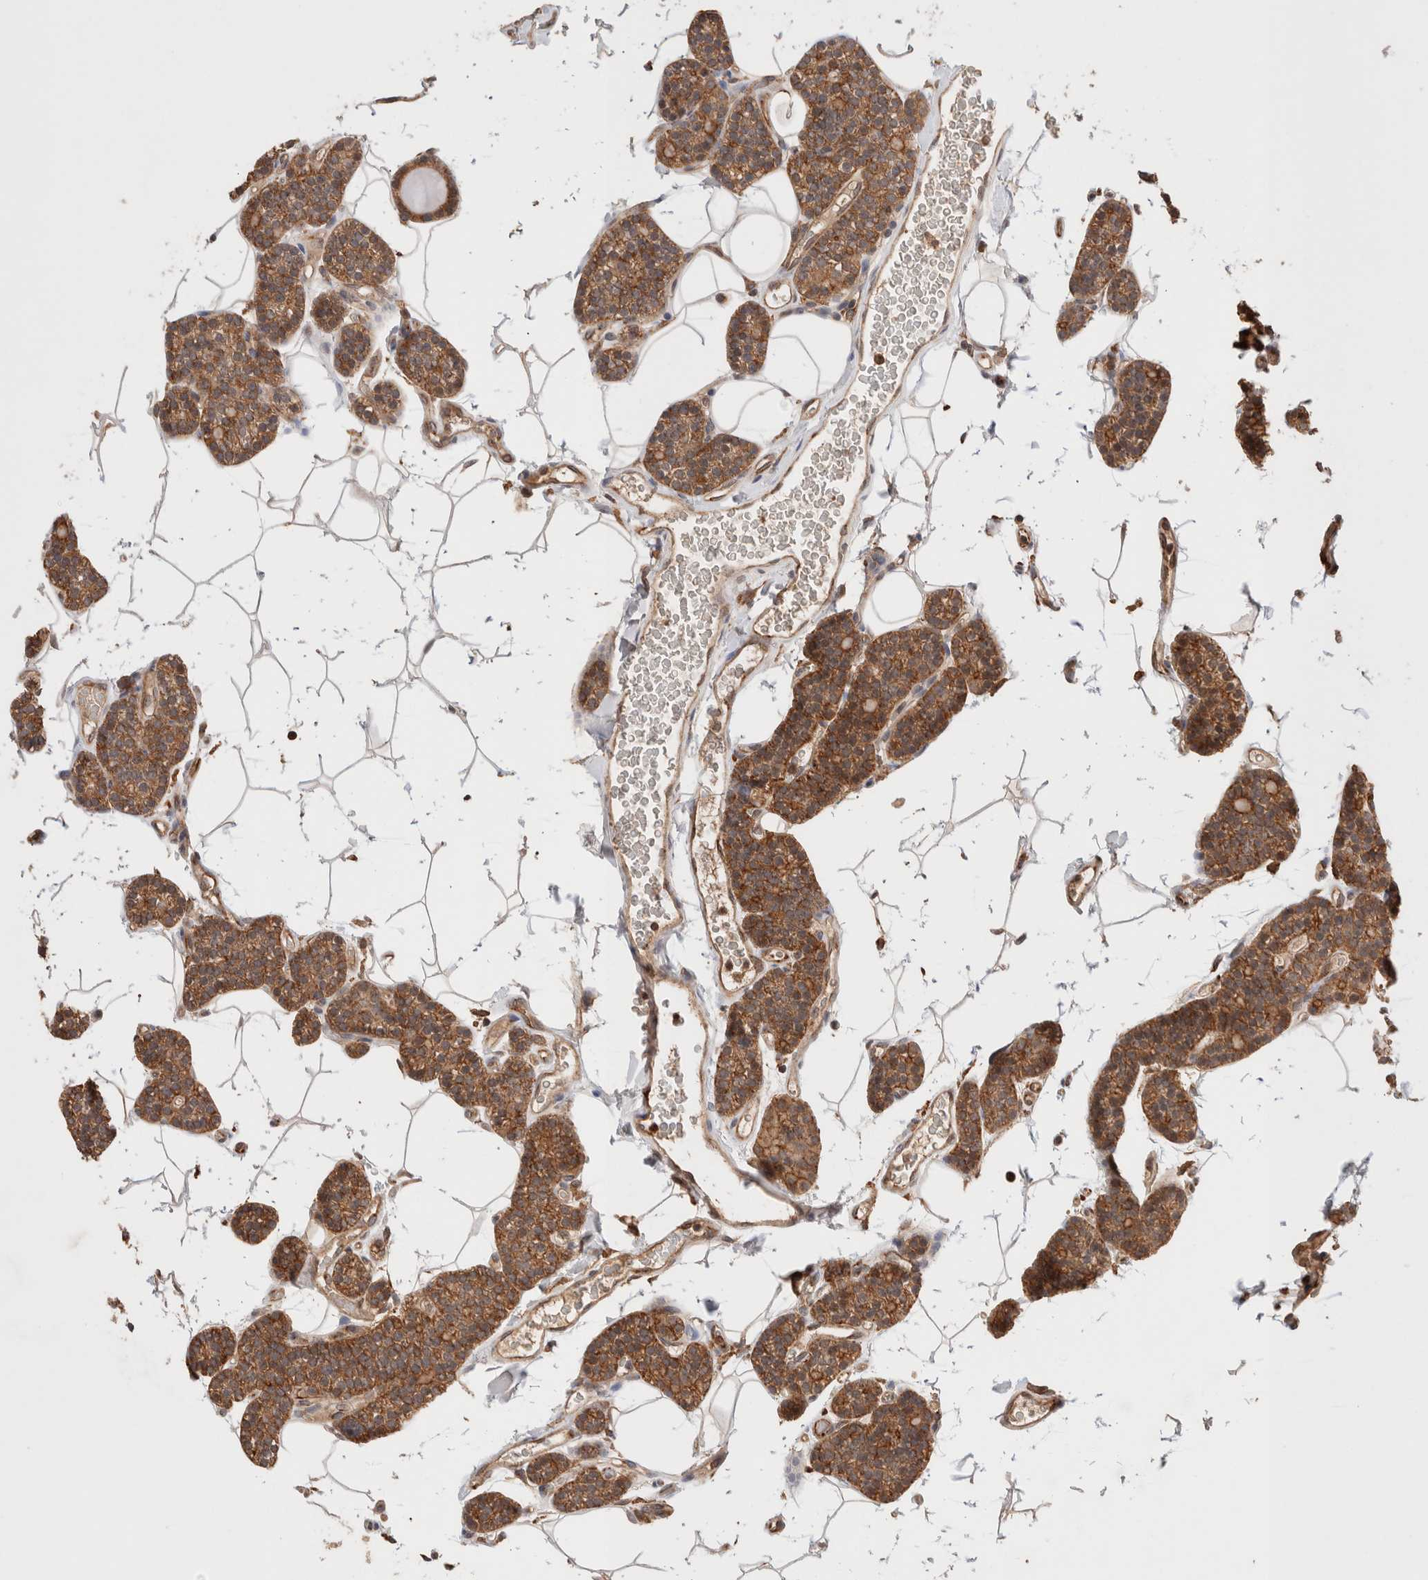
{"staining": {"intensity": "strong", "quantity": ">75%", "location": "cytoplasmic/membranous"}, "tissue": "parathyroid gland", "cell_type": "Glandular cells", "image_type": "normal", "snomed": [{"axis": "morphology", "description": "Normal tissue, NOS"}, {"axis": "topography", "description": "Parathyroid gland"}], "caption": "Strong cytoplasmic/membranous staining is seen in about >75% of glandular cells in unremarkable parathyroid gland.", "gene": "SIKE1", "patient": {"sex": "male", "age": 52}}